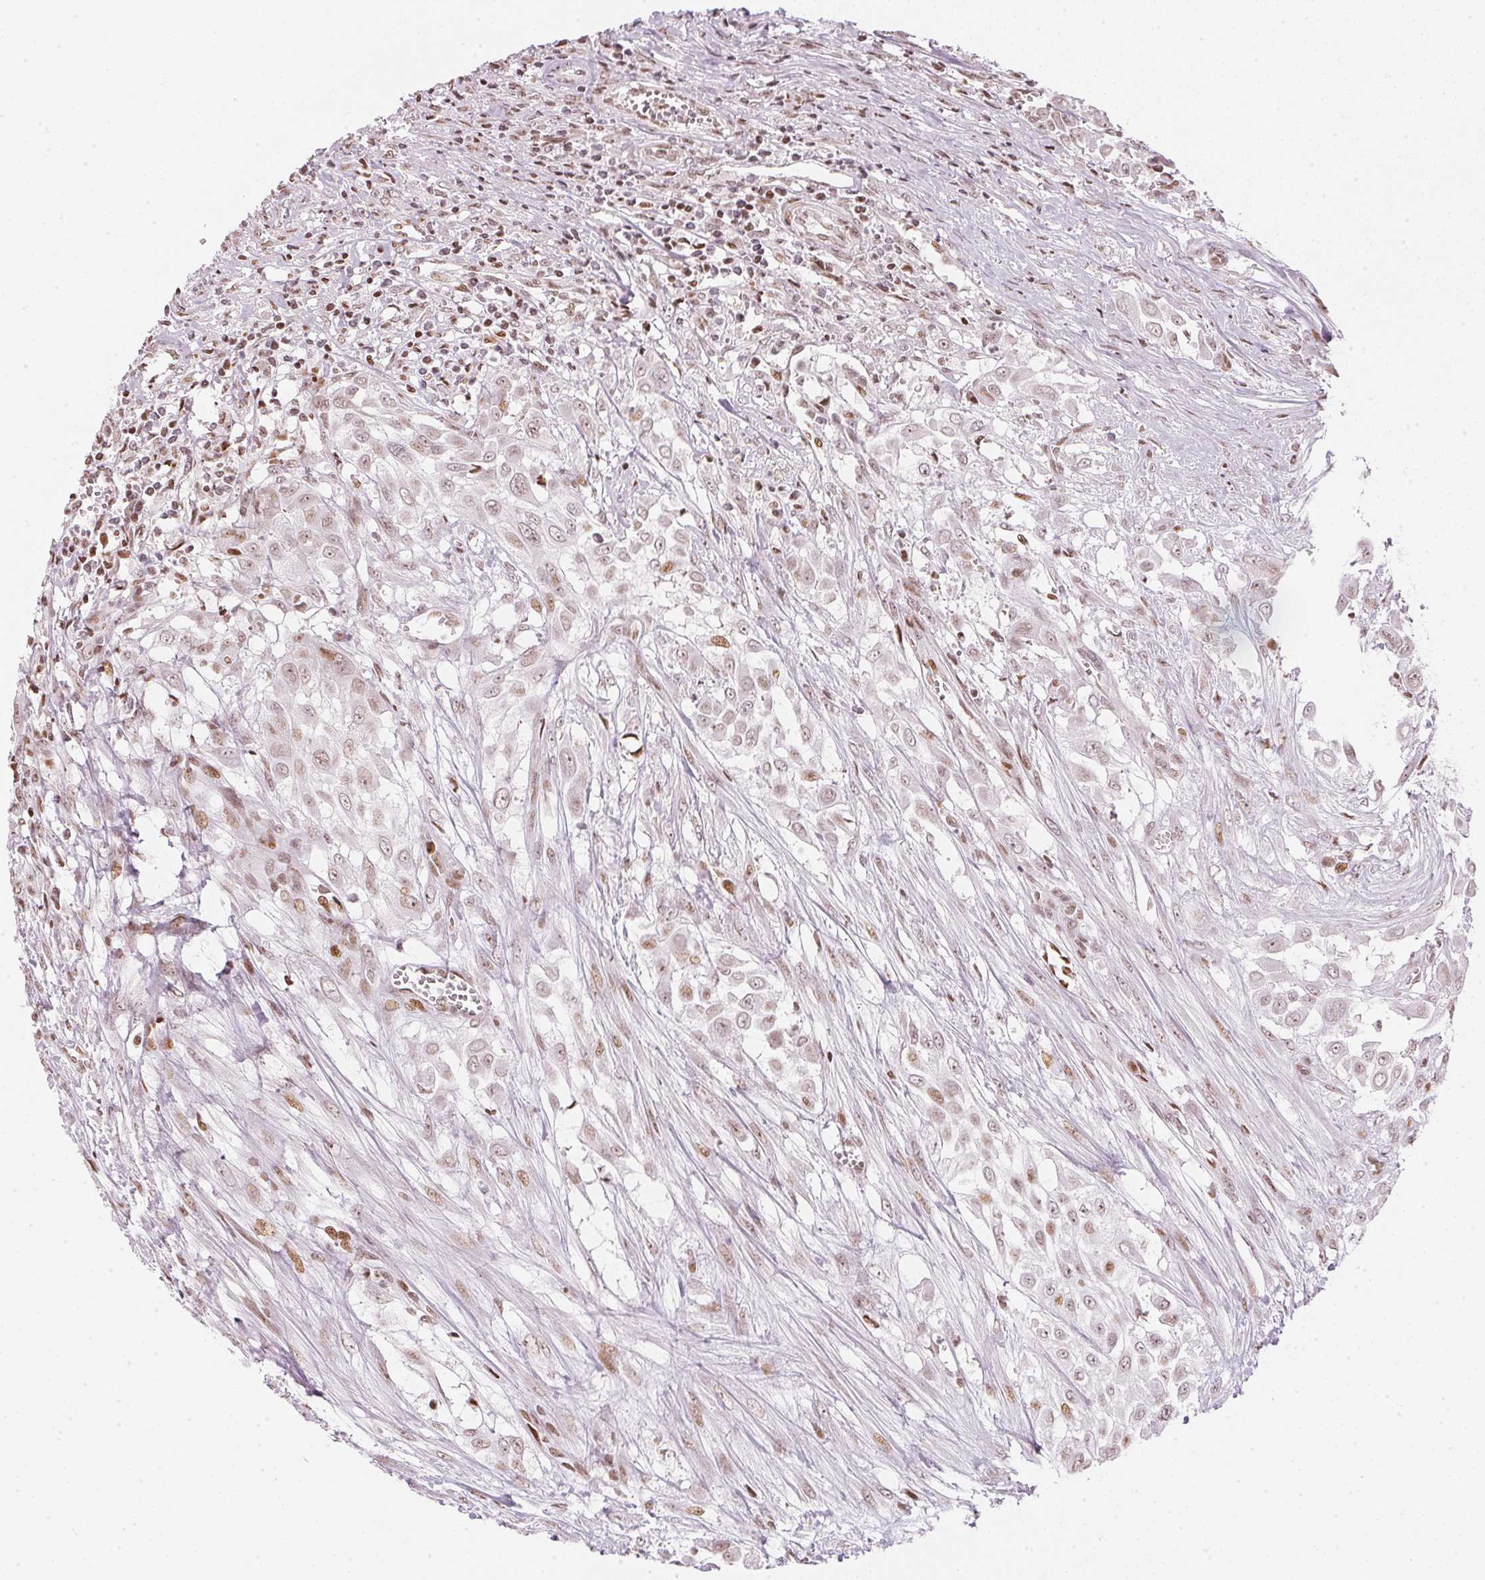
{"staining": {"intensity": "weak", "quantity": "25%-75%", "location": "nuclear"}, "tissue": "urothelial cancer", "cell_type": "Tumor cells", "image_type": "cancer", "snomed": [{"axis": "morphology", "description": "Urothelial carcinoma, High grade"}, {"axis": "topography", "description": "Urinary bladder"}], "caption": "This is a micrograph of IHC staining of urothelial cancer, which shows weak positivity in the nuclear of tumor cells.", "gene": "KAT6A", "patient": {"sex": "male", "age": 57}}